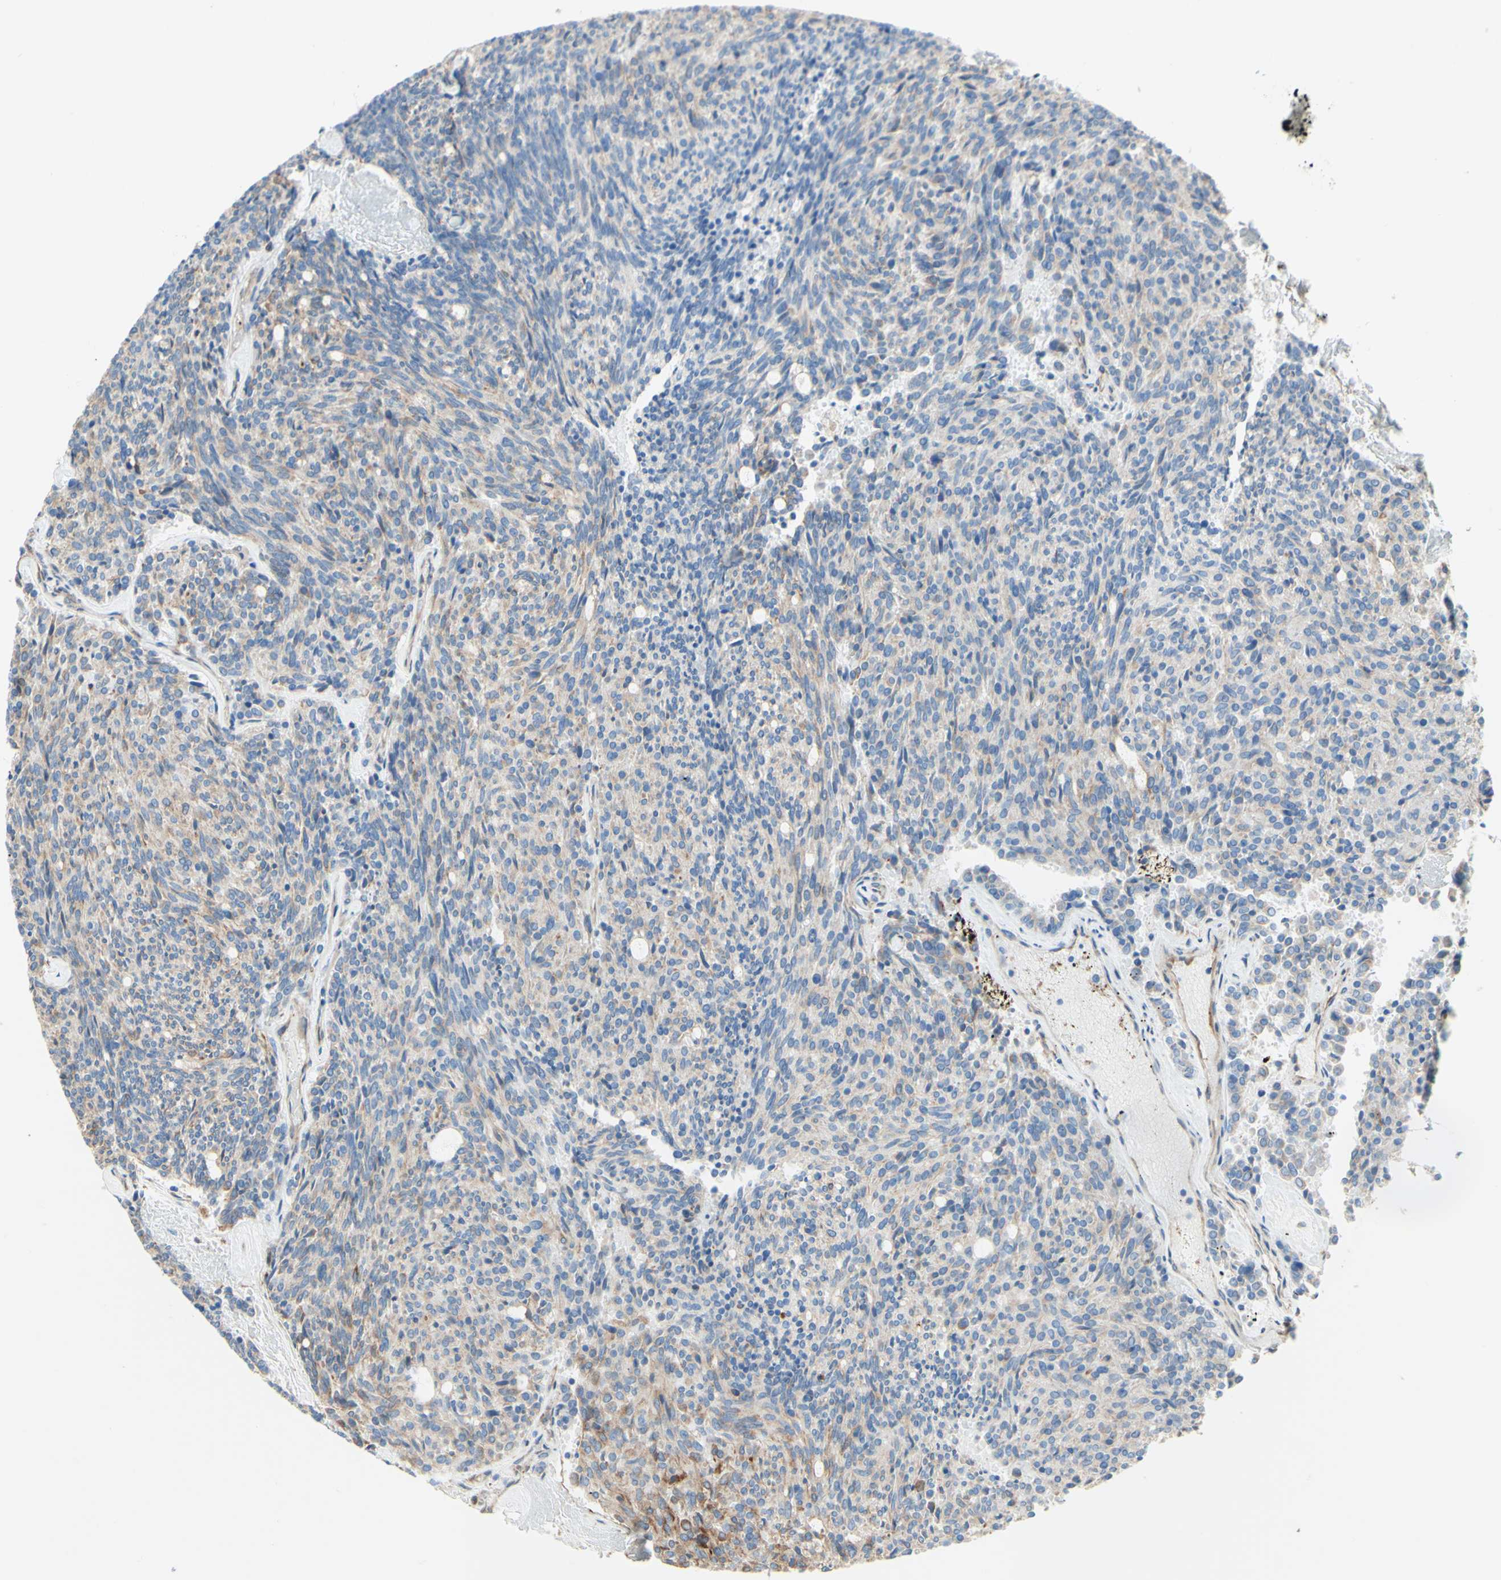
{"staining": {"intensity": "weak", "quantity": "25%-75%", "location": "cytoplasmic/membranous"}, "tissue": "carcinoid", "cell_type": "Tumor cells", "image_type": "cancer", "snomed": [{"axis": "morphology", "description": "Carcinoid, malignant, NOS"}, {"axis": "topography", "description": "Pancreas"}], "caption": "Tumor cells reveal low levels of weak cytoplasmic/membranous positivity in about 25%-75% of cells in carcinoid.", "gene": "ENDOD1", "patient": {"sex": "female", "age": 54}}